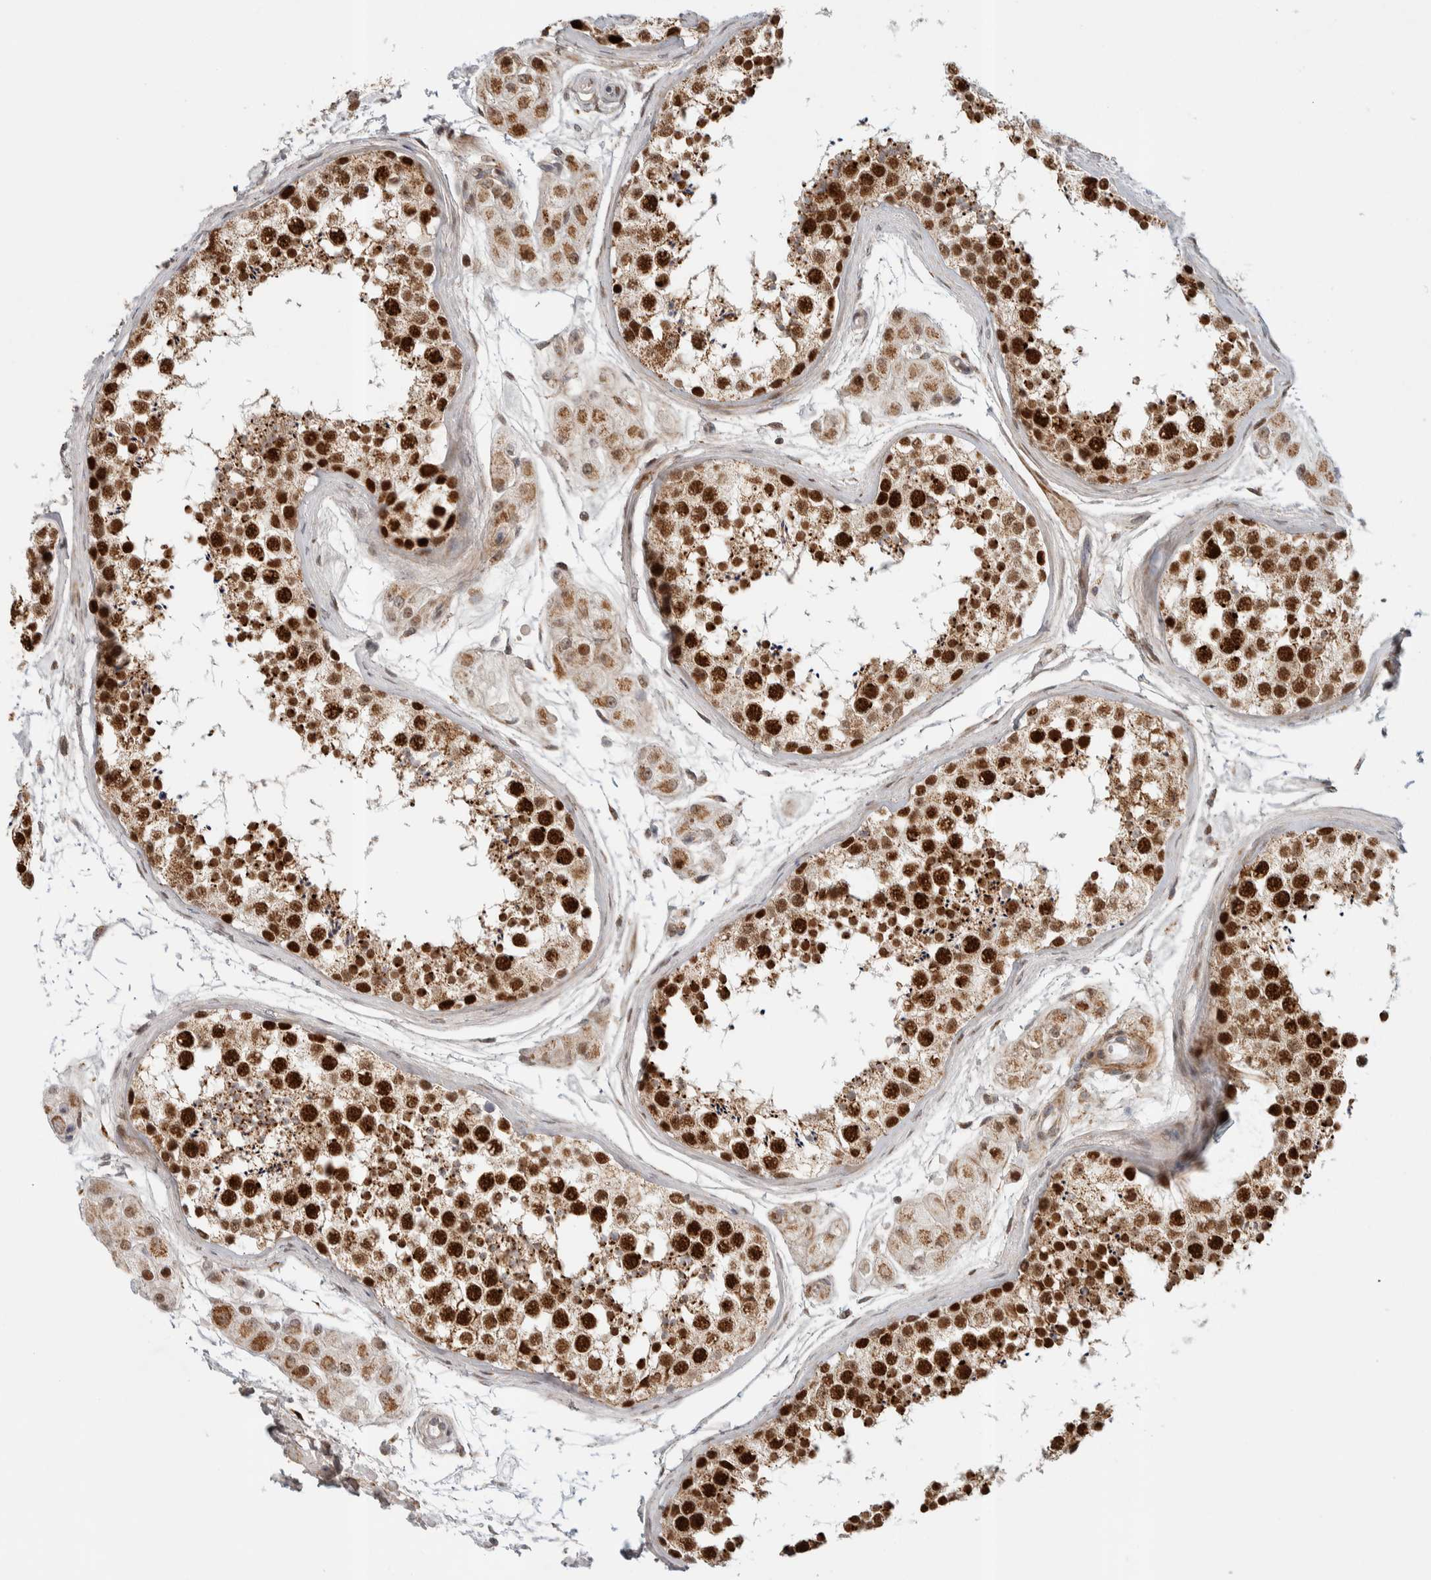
{"staining": {"intensity": "strong", "quantity": ">75%", "location": "cytoplasmic/membranous,nuclear"}, "tissue": "testis", "cell_type": "Cells in seminiferous ducts", "image_type": "normal", "snomed": [{"axis": "morphology", "description": "Normal tissue, NOS"}, {"axis": "topography", "description": "Testis"}], "caption": "The histopathology image reveals staining of normal testis, revealing strong cytoplasmic/membranous,nuclear protein positivity (brown color) within cells in seminiferous ducts.", "gene": "TSPAN32", "patient": {"sex": "male", "age": 56}}